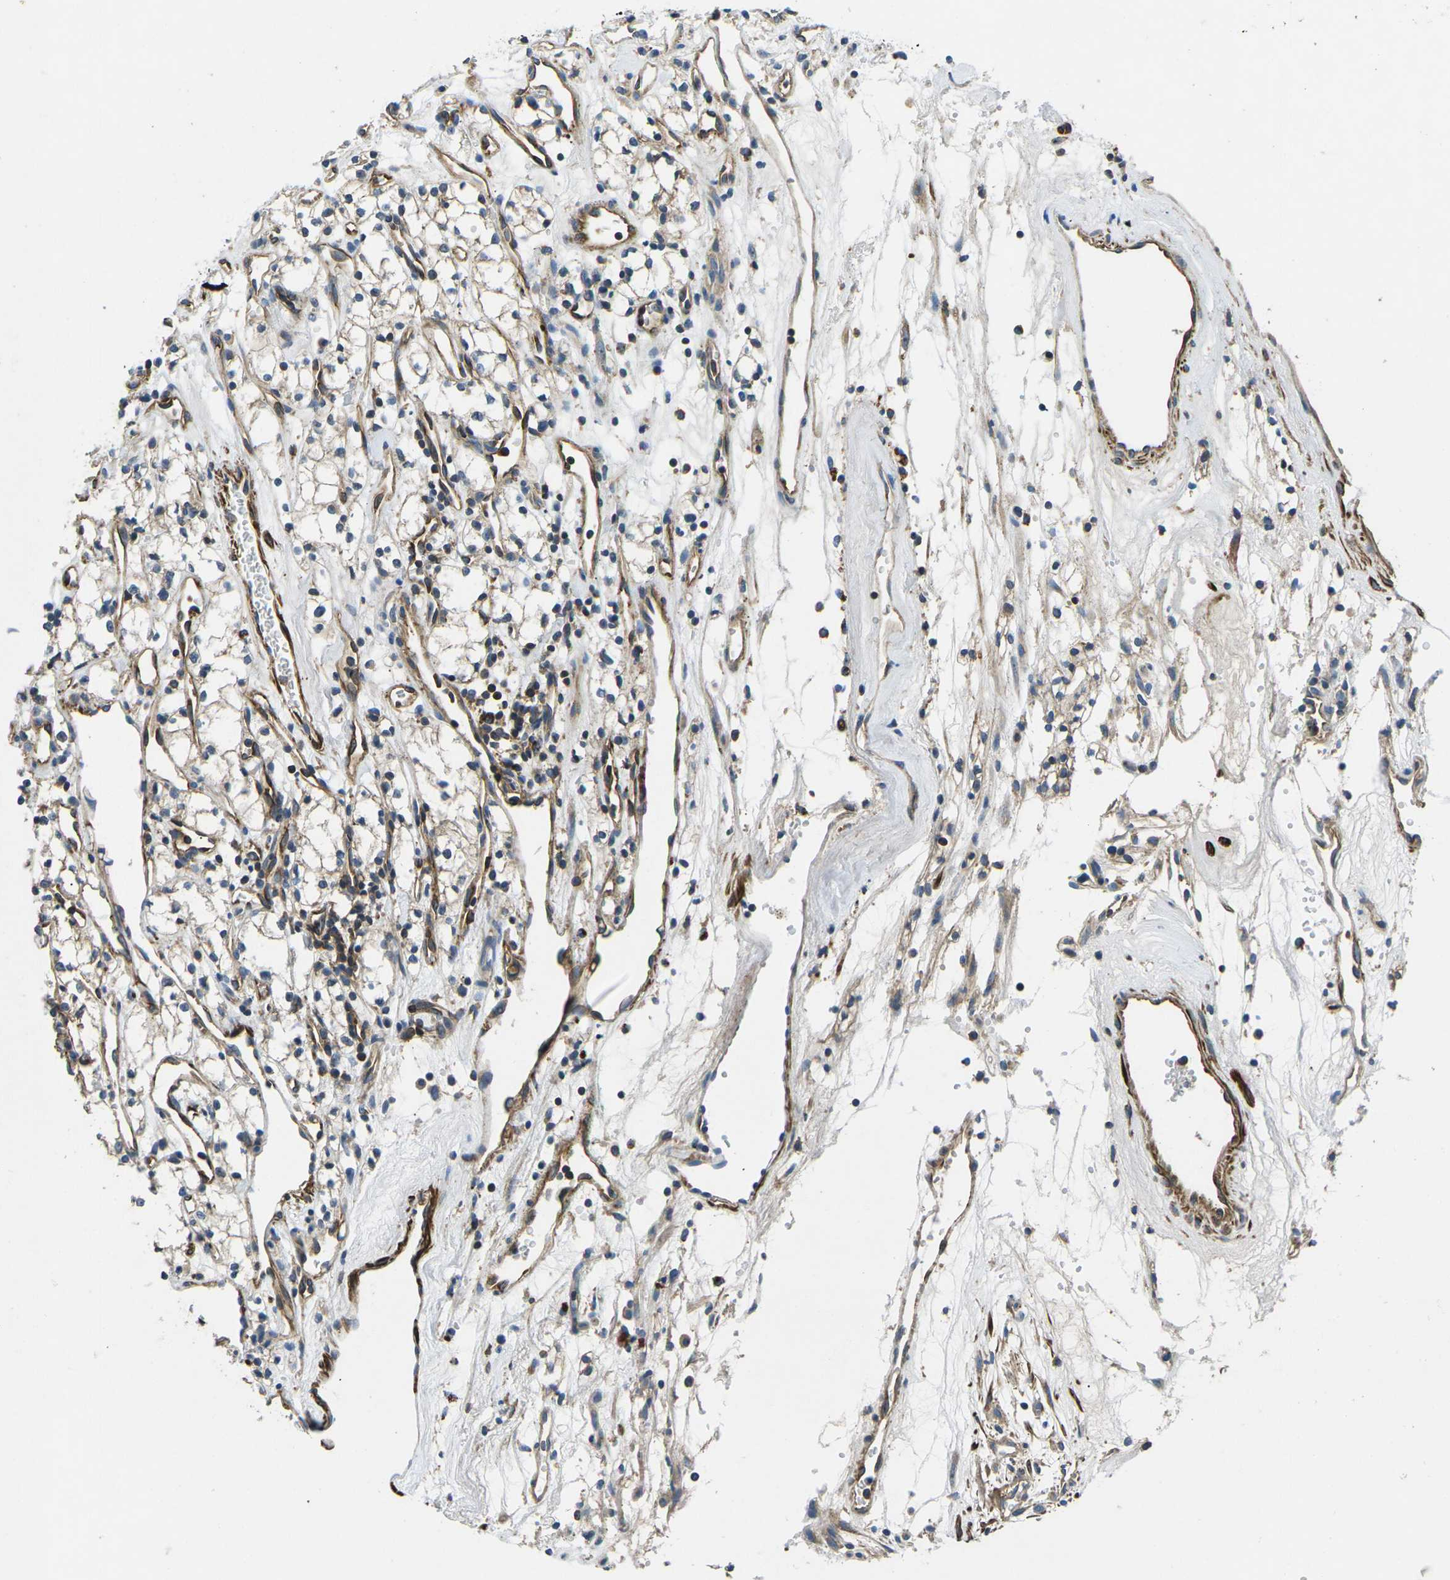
{"staining": {"intensity": "negative", "quantity": "none", "location": "none"}, "tissue": "renal cancer", "cell_type": "Tumor cells", "image_type": "cancer", "snomed": [{"axis": "morphology", "description": "Adenocarcinoma, NOS"}, {"axis": "topography", "description": "Kidney"}], "caption": "High magnification brightfield microscopy of renal adenocarcinoma stained with DAB (3,3'-diaminobenzidine) (brown) and counterstained with hematoxylin (blue): tumor cells show no significant positivity.", "gene": "KCNJ15", "patient": {"sex": "male", "age": 59}}